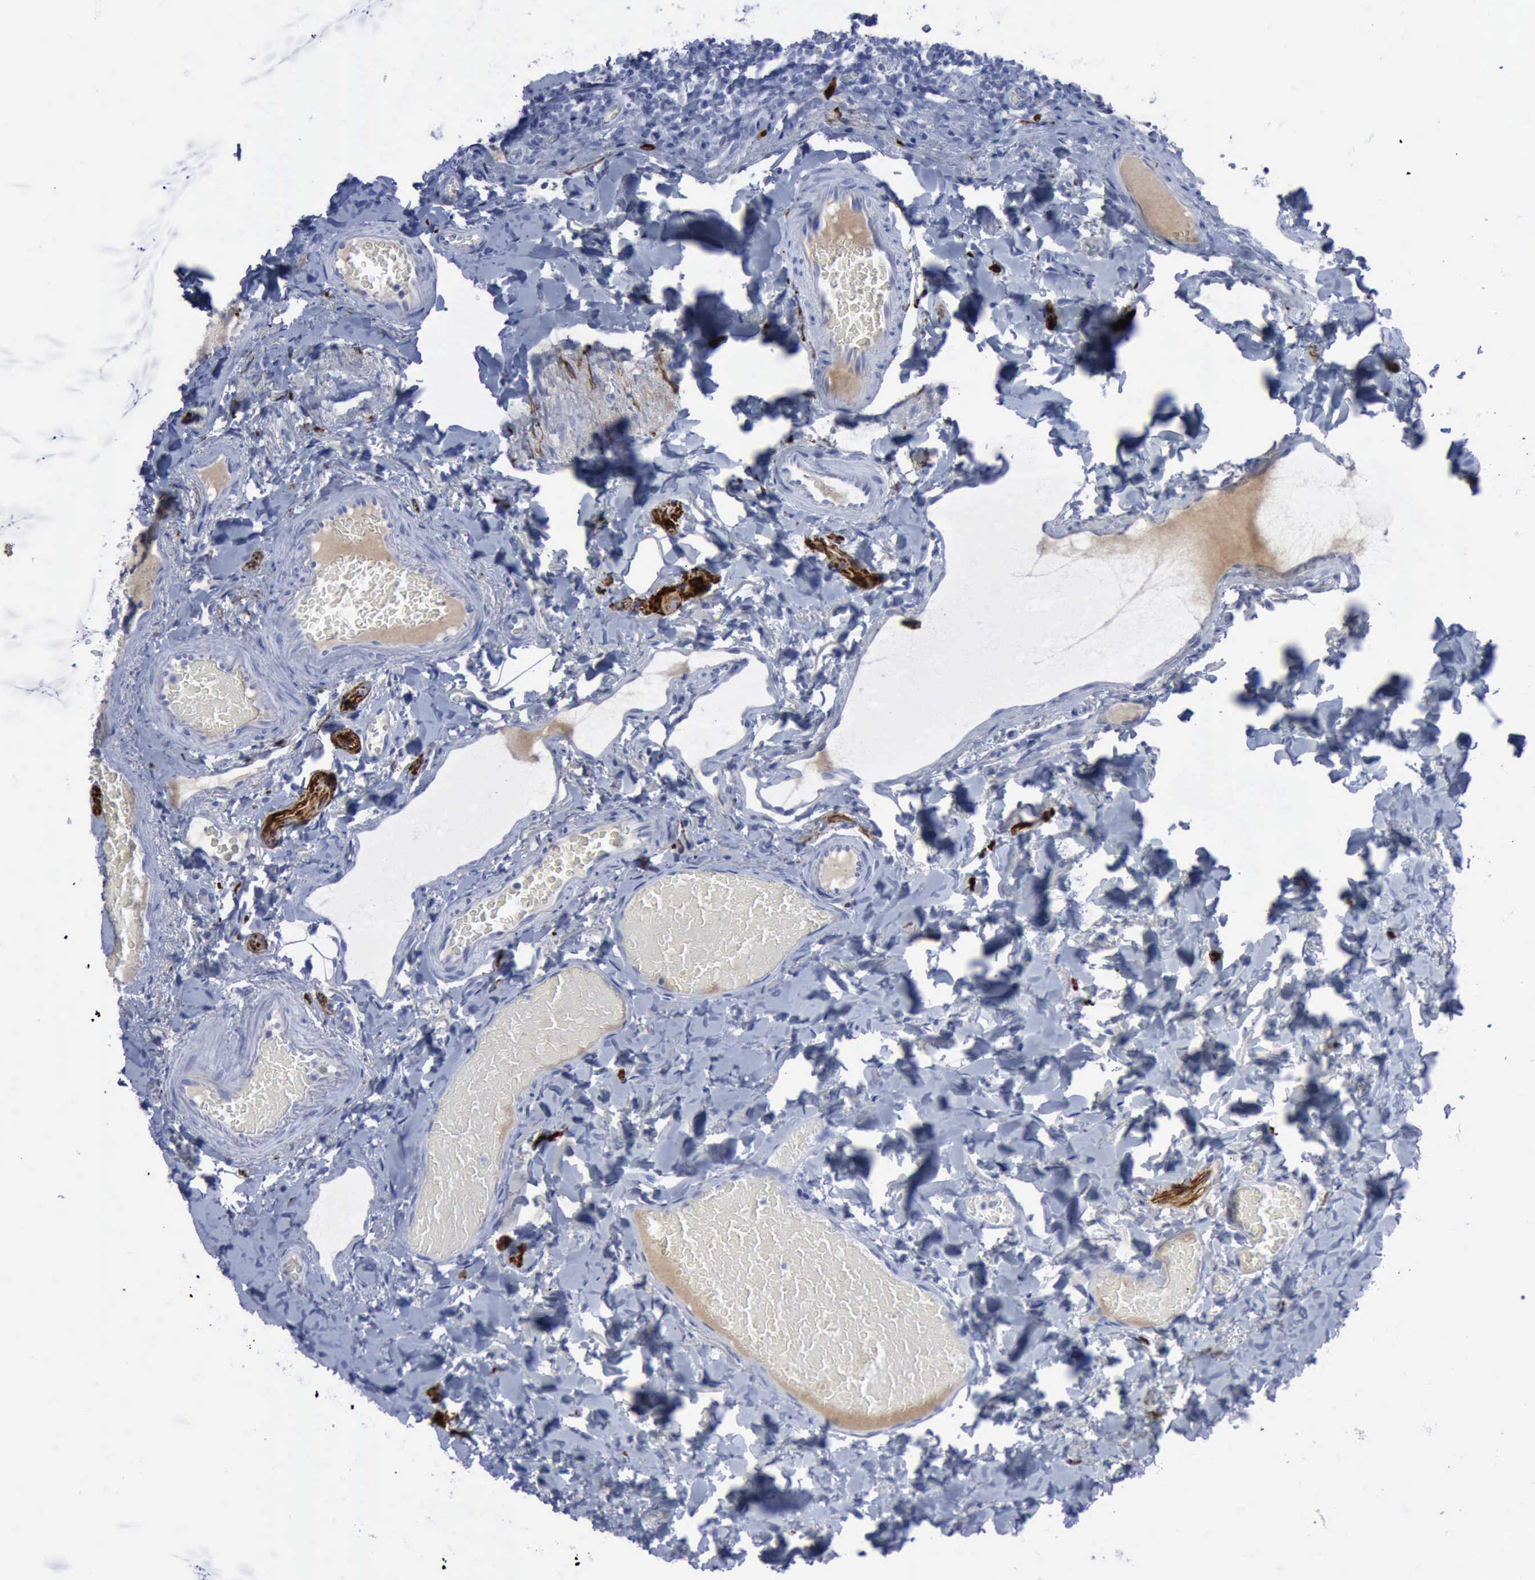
{"staining": {"intensity": "negative", "quantity": "none", "location": "none"}, "tissue": "duodenum", "cell_type": "Glandular cells", "image_type": "normal", "snomed": [{"axis": "morphology", "description": "Normal tissue, NOS"}, {"axis": "topography", "description": "Duodenum"}], "caption": "The photomicrograph exhibits no significant staining in glandular cells of duodenum.", "gene": "NGFR", "patient": {"sex": "male", "age": 66}}